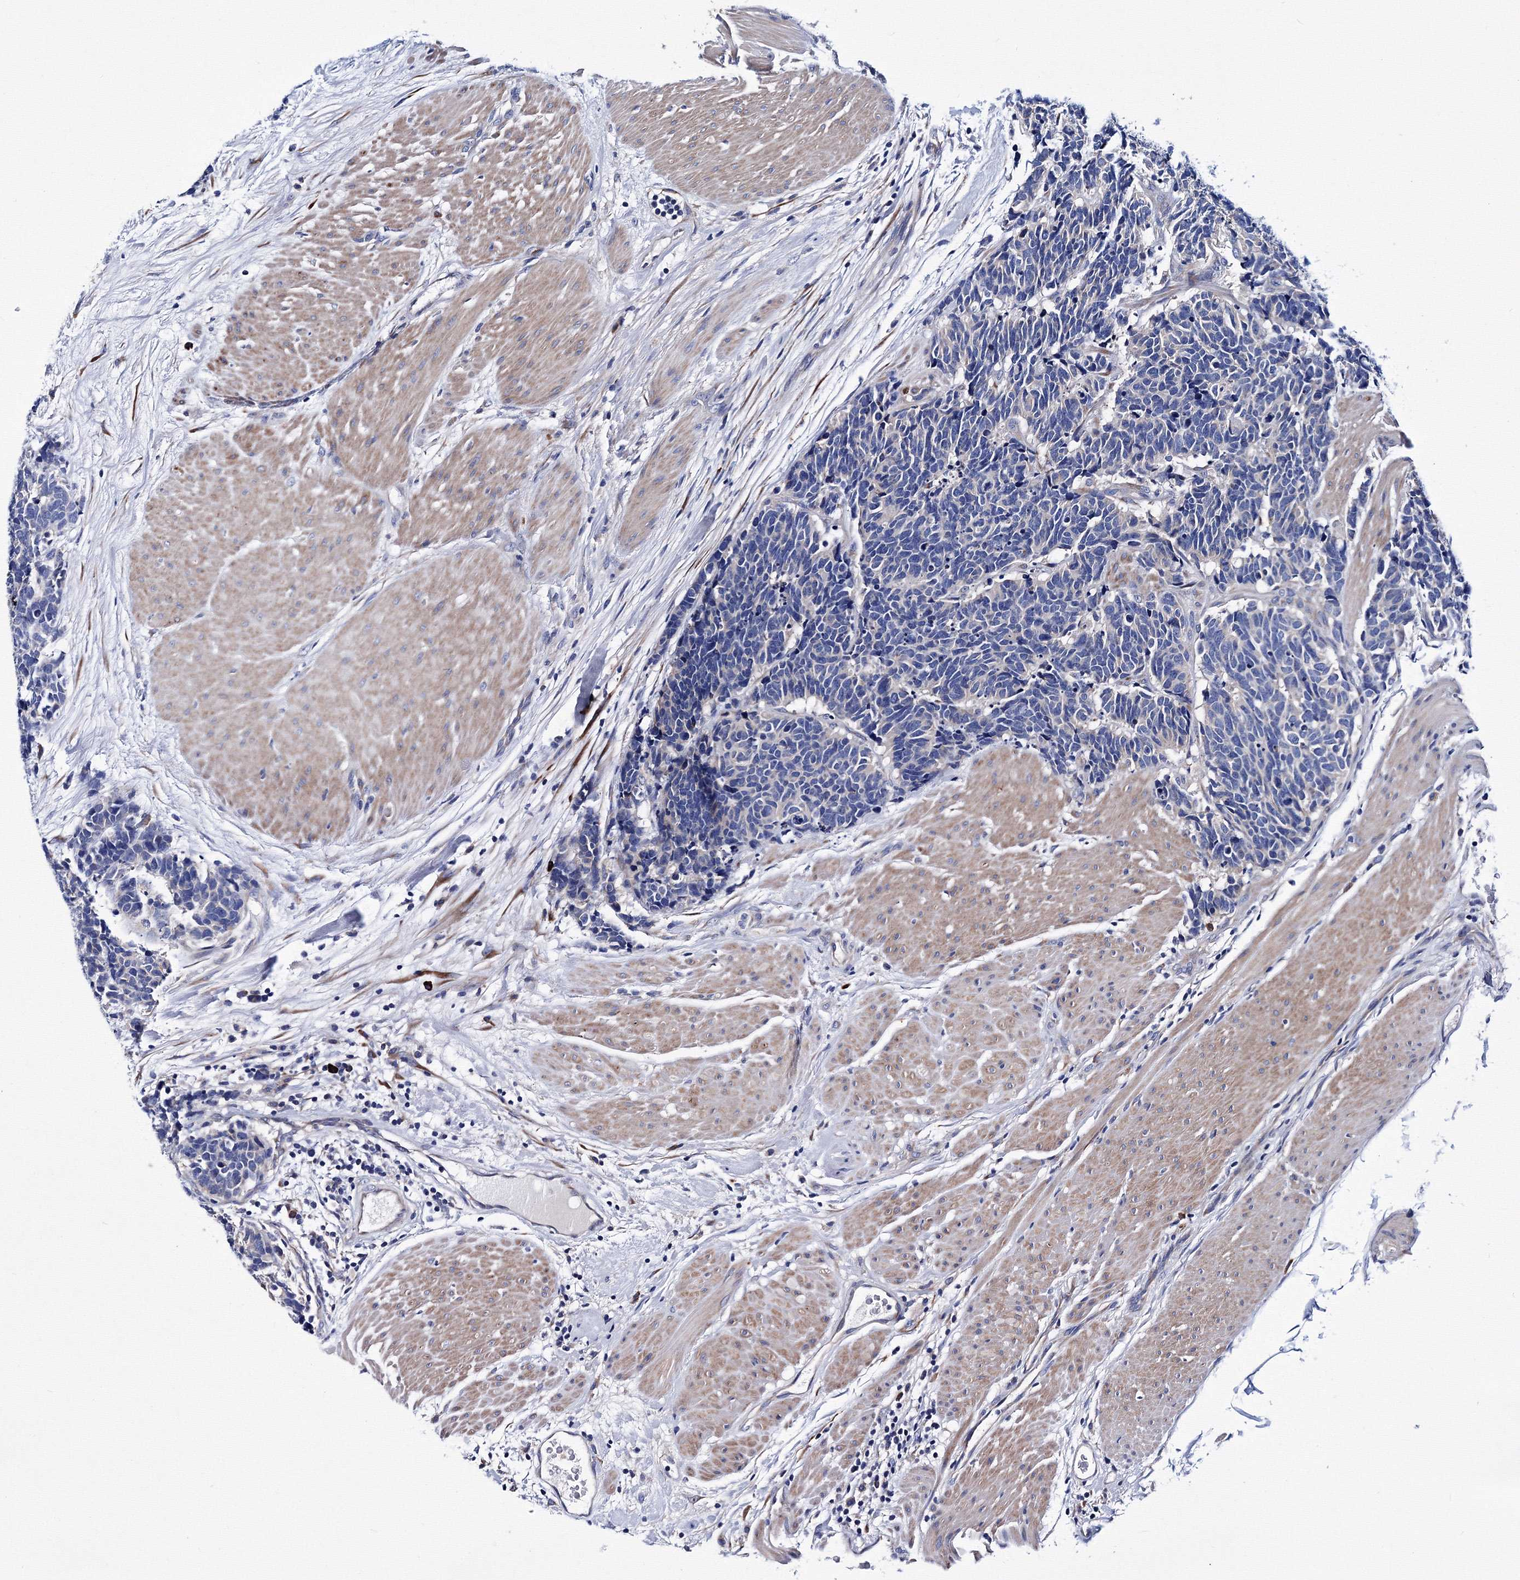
{"staining": {"intensity": "negative", "quantity": "none", "location": "none"}, "tissue": "carcinoid", "cell_type": "Tumor cells", "image_type": "cancer", "snomed": [{"axis": "morphology", "description": "Carcinoma, NOS"}, {"axis": "morphology", "description": "Carcinoid, malignant, NOS"}, {"axis": "topography", "description": "Urinary bladder"}], "caption": "Tumor cells show no significant expression in carcinoid (malignant). (DAB immunohistochemistry visualized using brightfield microscopy, high magnification).", "gene": "TRPM2", "patient": {"sex": "male", "age": 57}}